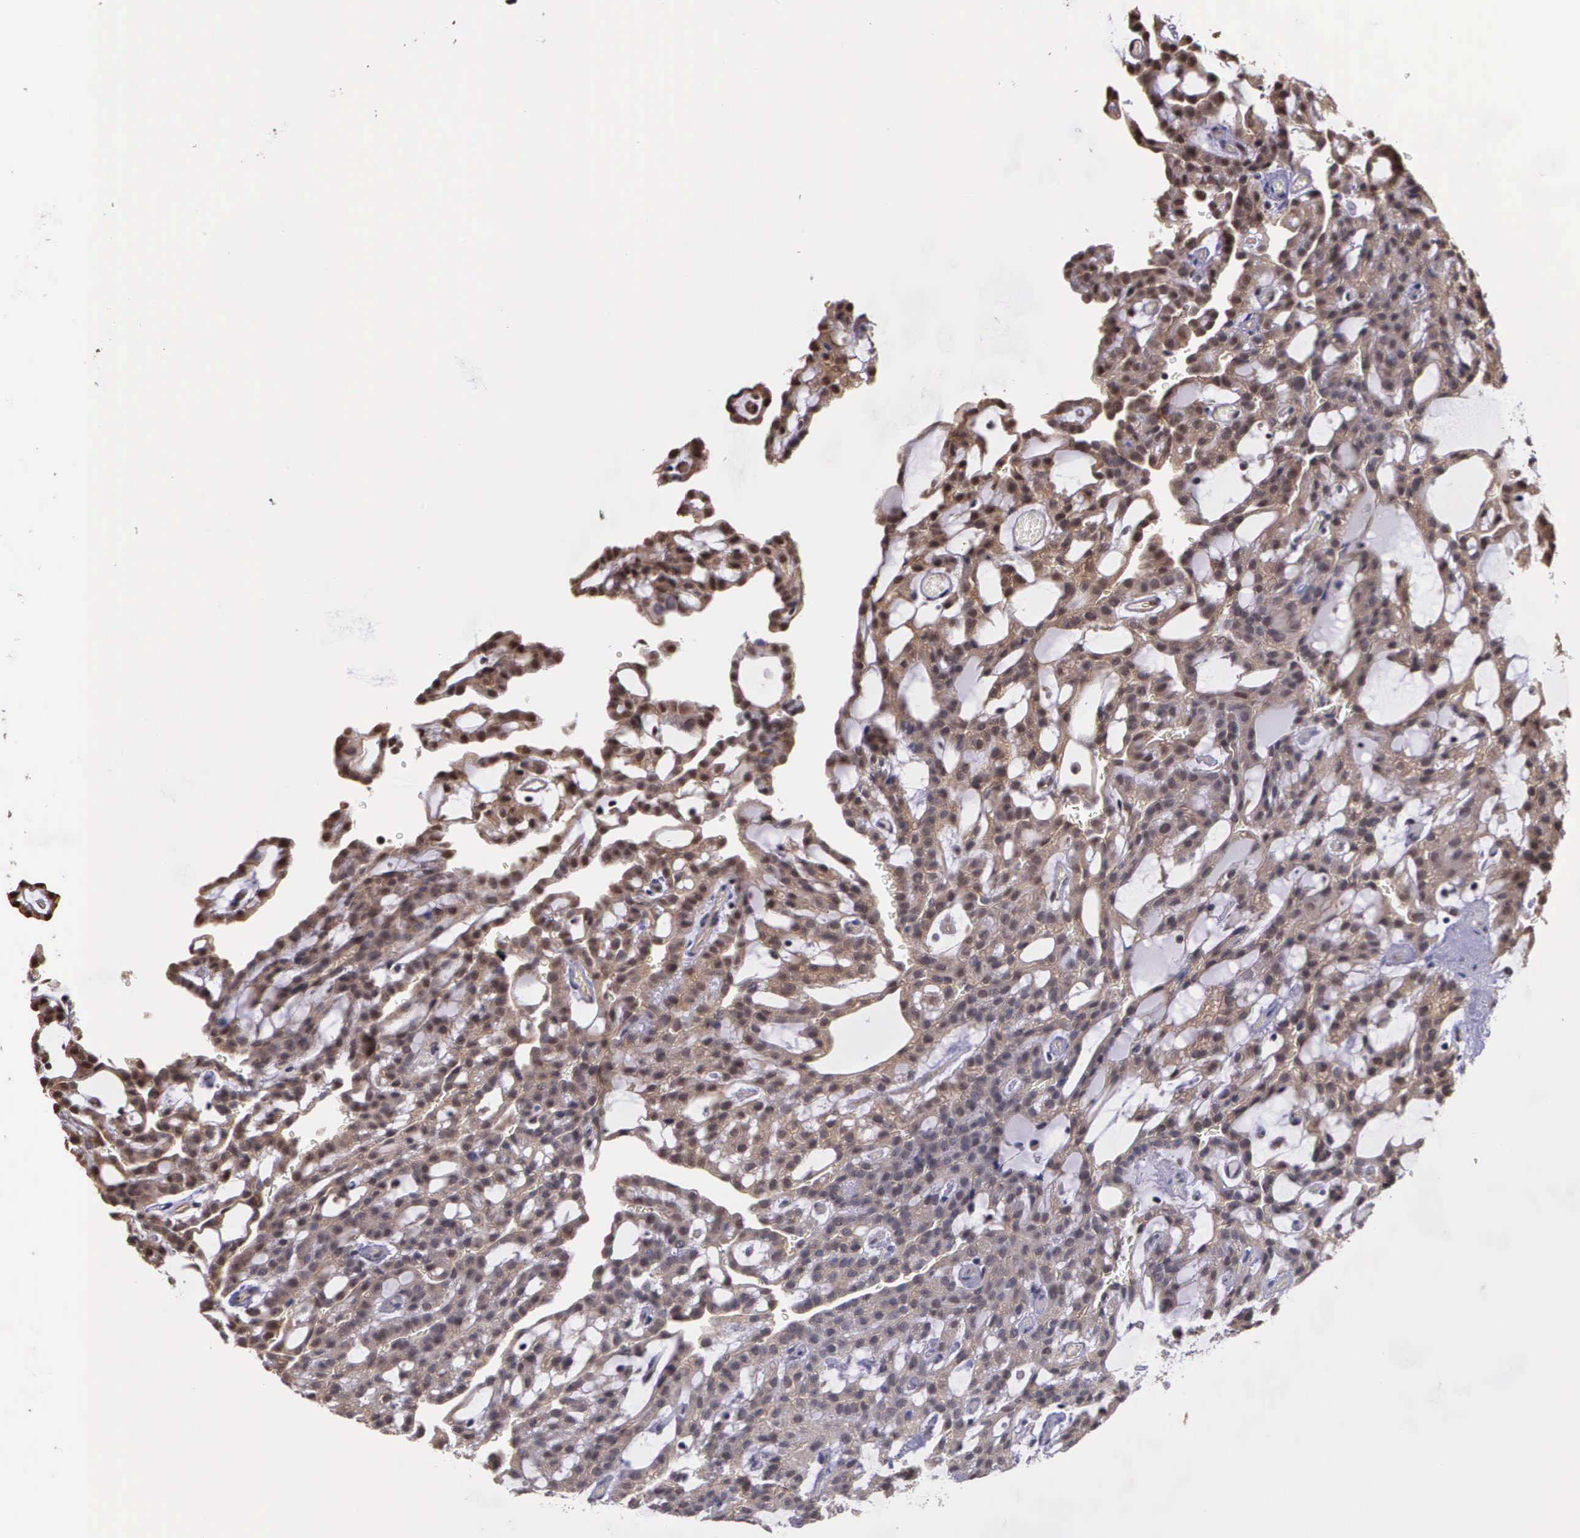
{"staining": {"intensity": "strong", "quantity": ">75%", "location": "cytoplasmic/membranous,nuclear"}, "tissue": "renal cancer", "cell_type": "Tumor cells", "image_type": "cancer", "snomed": [{"axis": "morphology", "description": "Adenocarcinoma, NOS"}, {"axis": "topography", "description": "Kidney"}], "caption": "Protein expression by immunohistochemistry reveals strong cytoplasmic/membranous and nuclear positivity in about >75% of tumor cells in renal cancer.", "gene": "PSMC1", "patient": {"sex": "male", "age": 63}}